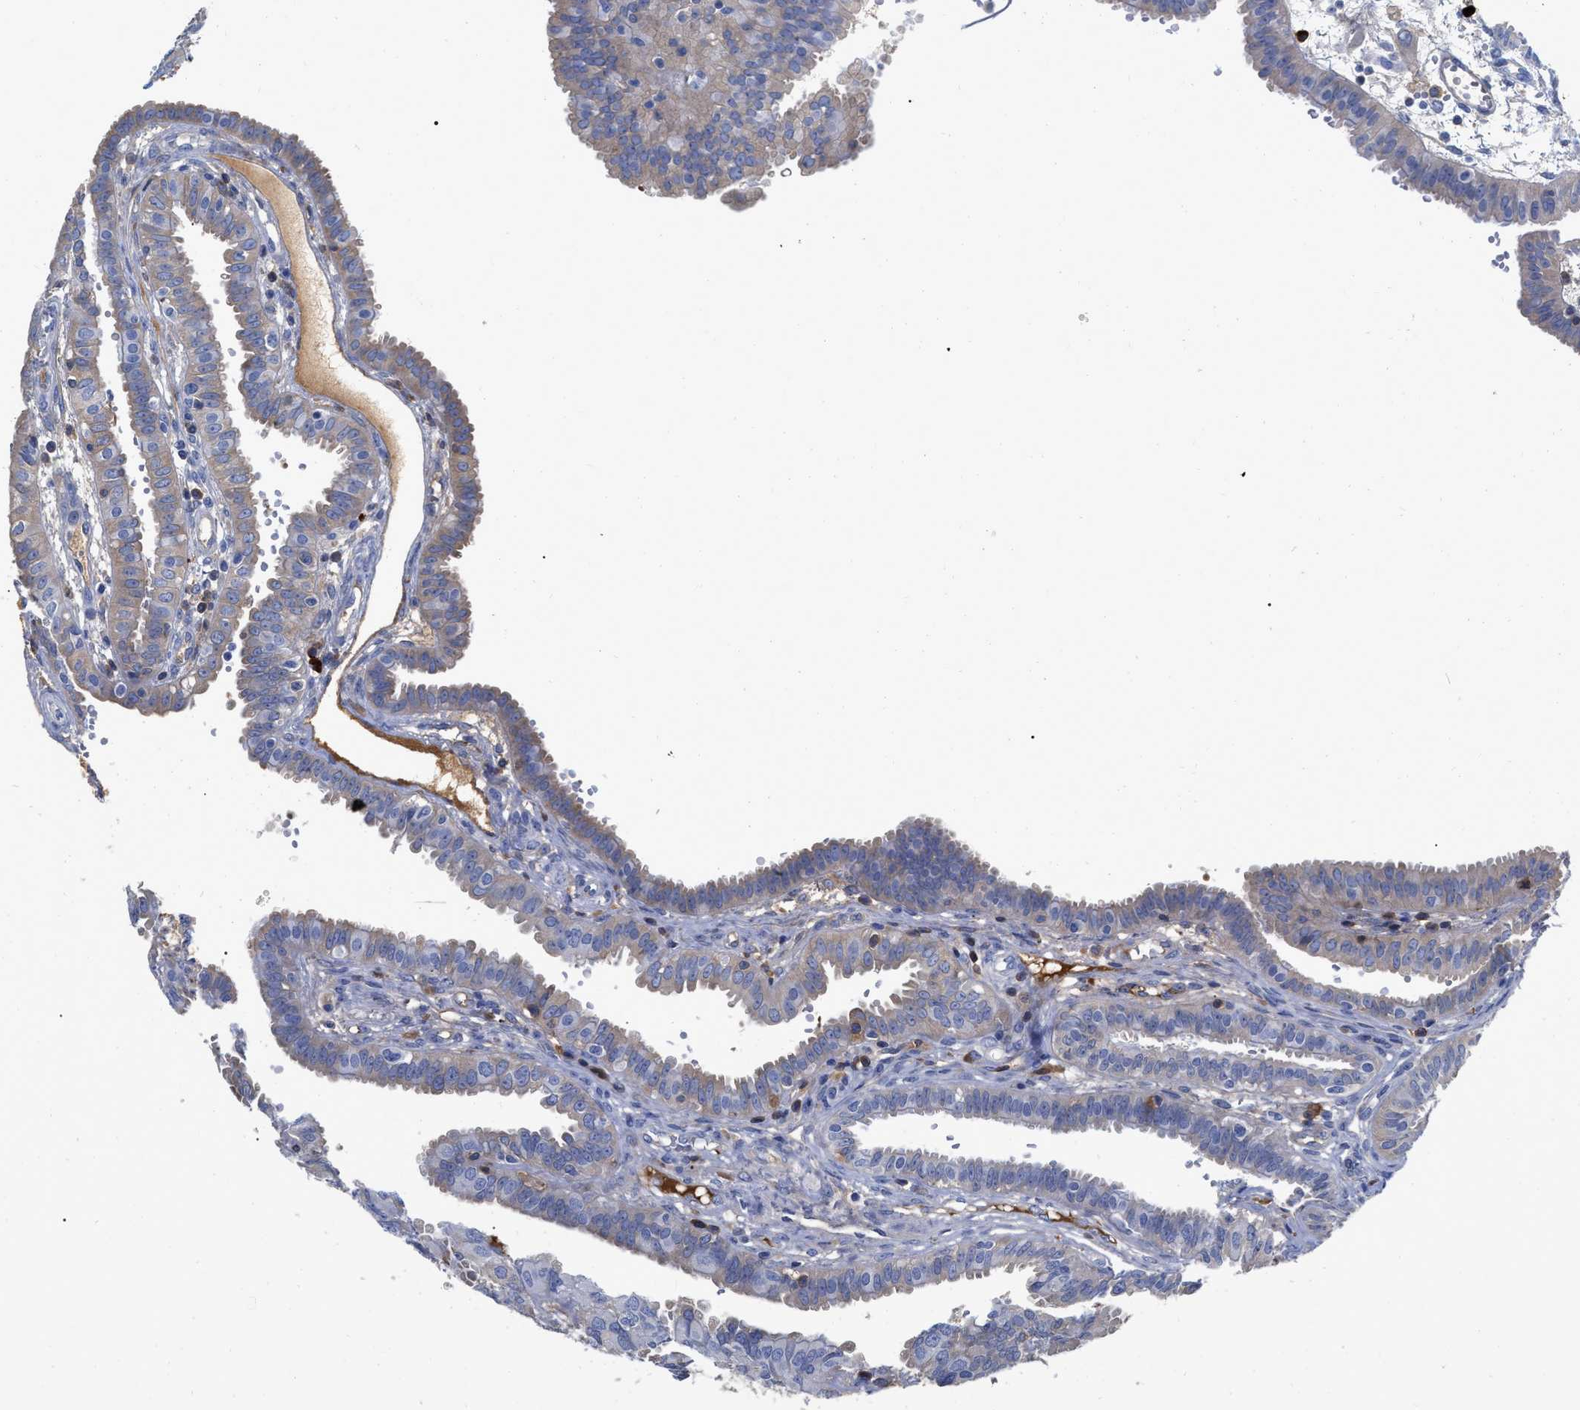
{"staining": {"intensity": "weak", "quantity": "25%-75%", "location": "cytoplasmic/membranous"}, "tissue": "fallopian tube", "cell_type": "Glandular cells", "image_type": "normal", "snomed": [{"axis": "morphology", "description": "Normal tissue, NOS"}, {"axis": "topography", "description": "Fallopian tube"}, {"axis": "topography", "description": "Placenta"}], "caption": "Brown immunohistochemical staining in normal fallopian tube shows weak cytoplasmic/membranous positivity in about 25%-75% of glandular cells. The staining was performed using DAB to visualize the protein expression in brown, while the nuclei were stained in blue with hematoxylin (Magnification: 20x).", "gene": "IGHV5", "patient": {"sex": "female", "age": 32}}